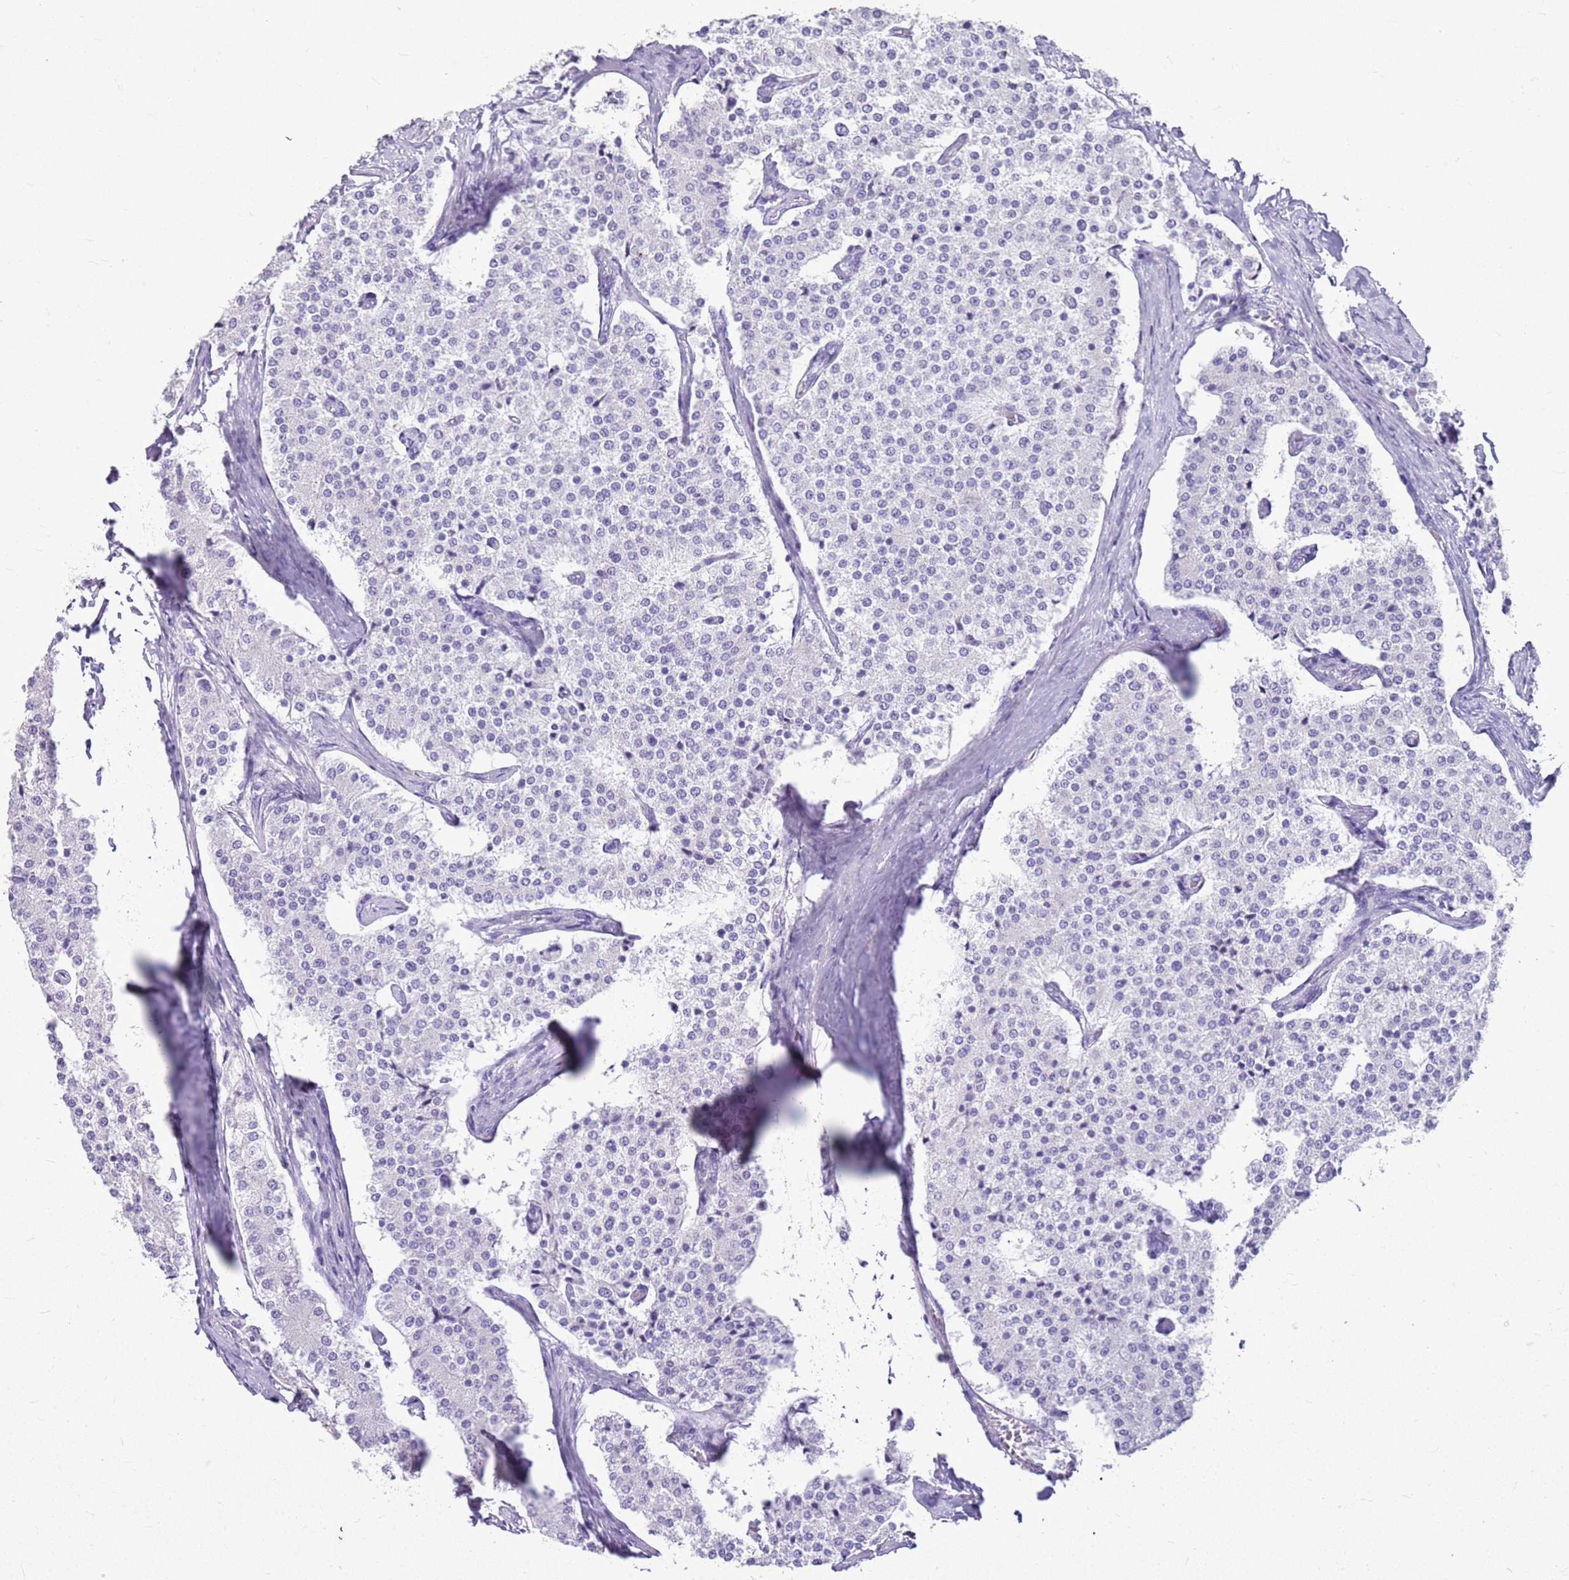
{"staining": {"intensity": "negative", "quantity": "none", "location": "none"}, "tissue": "carcinoid", "cell_type": "Tumor cells", "image_type": "cancer", "snomed": [{"axis": "morphology", "description": "Carcinoid, malignant, NOS"}, {"axis": "topography", "description": "Colon"}], "caption": "Immunohistochemistry micrograph of carcinoid stained for a protein (brown), which shows no positivity in tumor cells.", "gene": "CA8", "patient": {"sex": "female", "age": 52}}